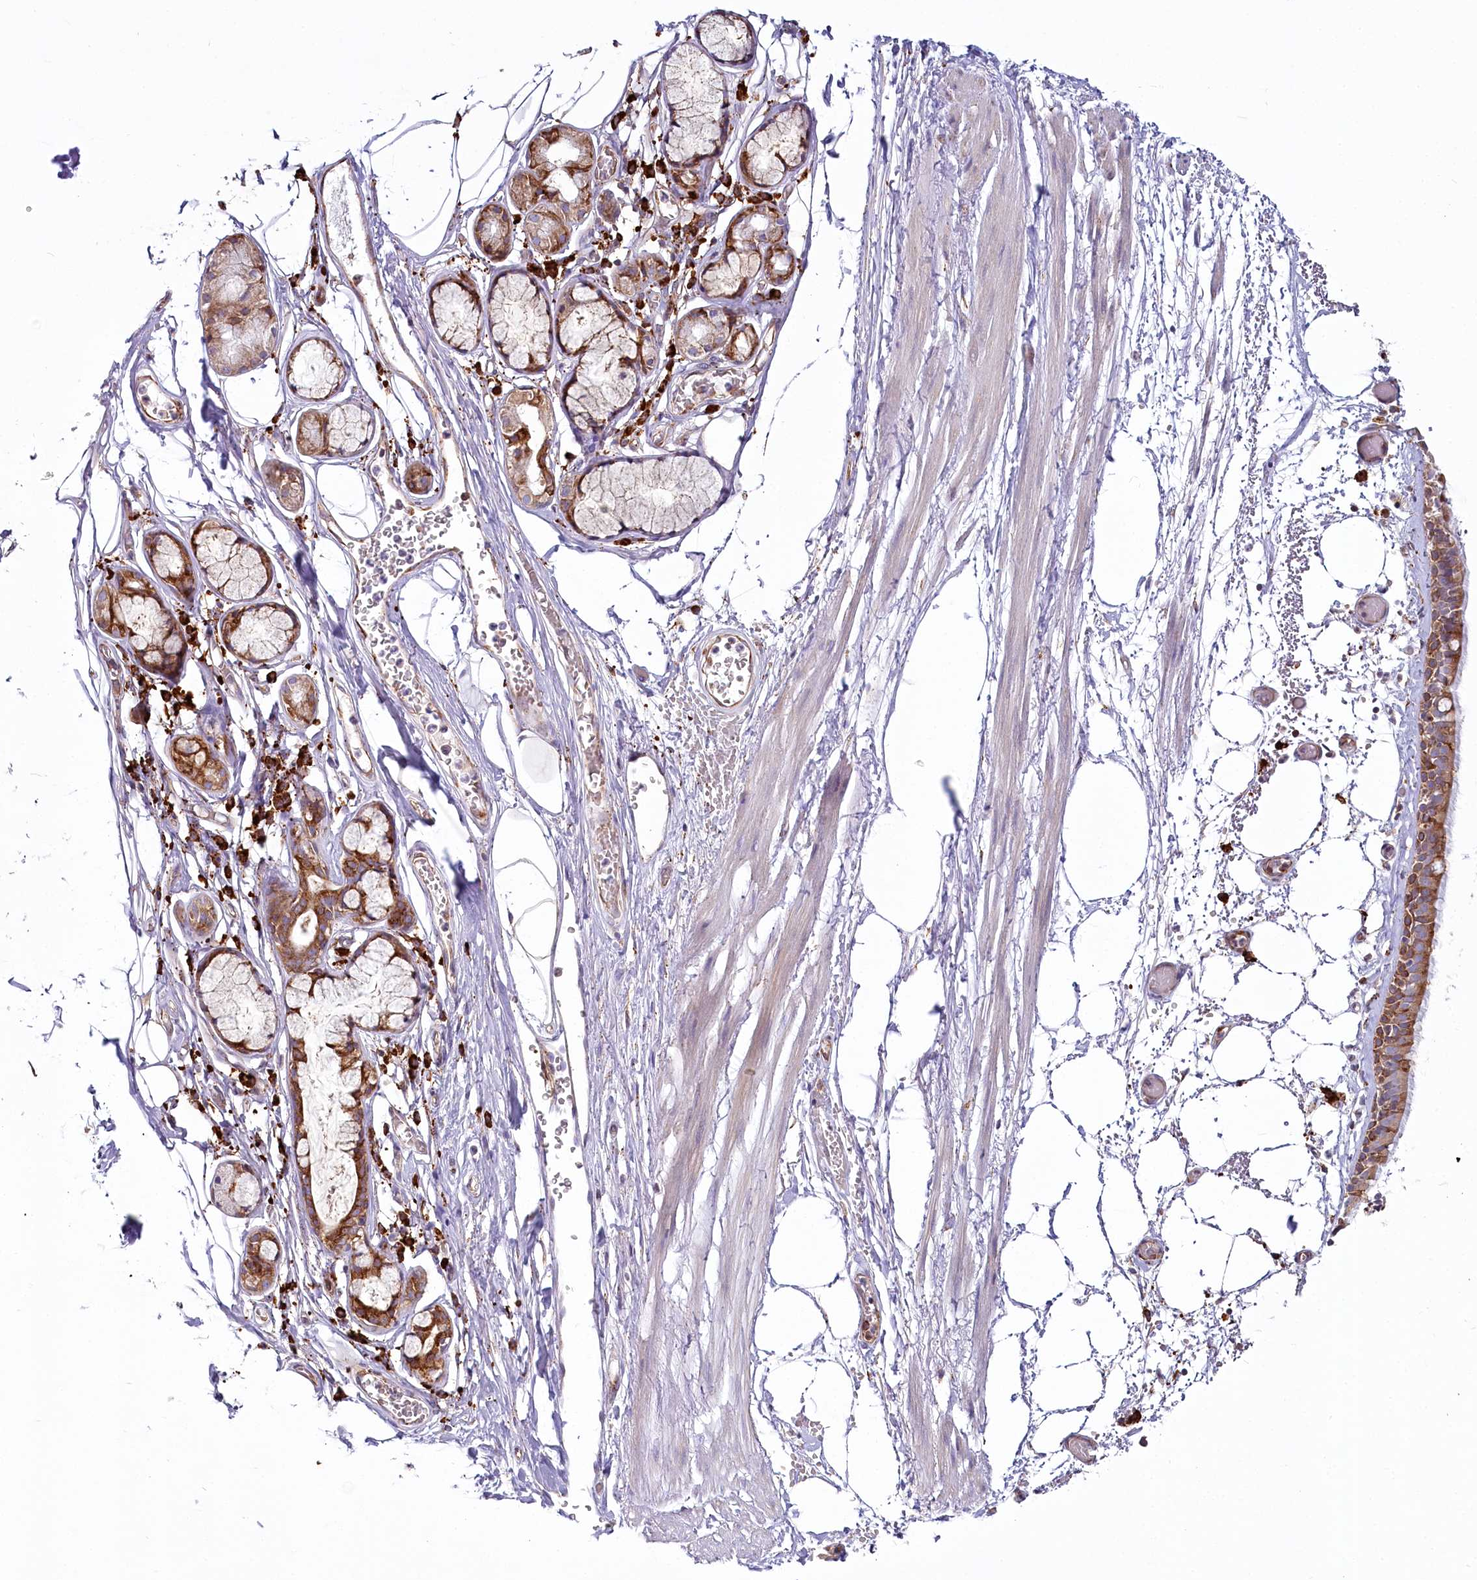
{"staining": {"intensity": "moderate", "quantity": "25%-75%", "location": "cytoplasmic/membranous"}, "tissue": "bronchus", "cell_type": "Respiratory epithelial cells", "image_type": "normal", "snomed": [{"axis": "morphology", "description": "Normal tissue, NOS"}, {"axis": "topography", "description": "Bronchus"}, {"axis": "topography", "description": "Lung"}], "caption": "Bronchus stained with DAB immunohistochemistry (IHC) displays medium levels of moderate cytoplasmic/membranous staining in about 25%-75% of respiratory epithelial cells.", "gene": "POGLUT1", "patient": {"sex": "male", "age": 56}}